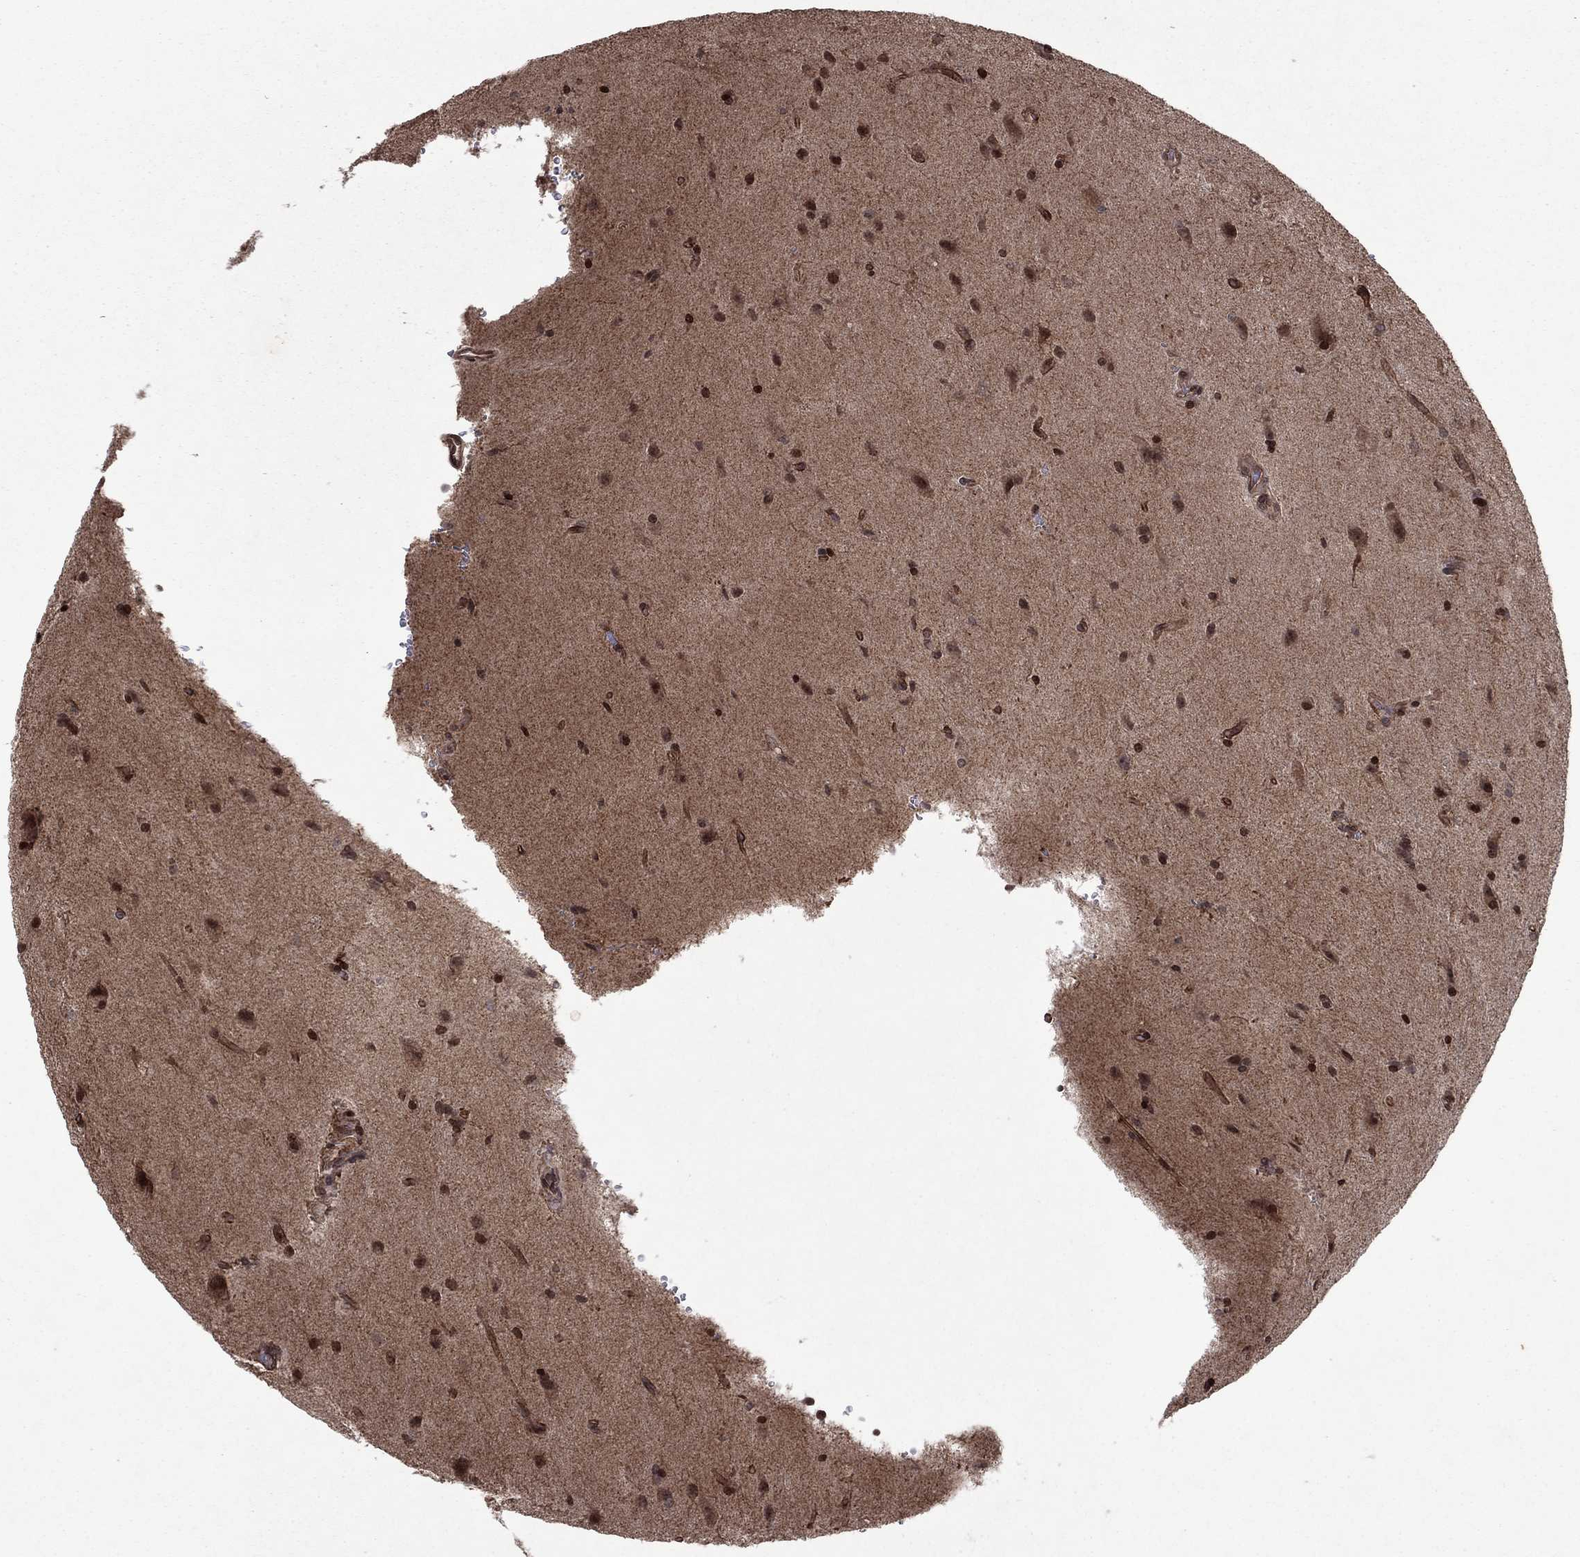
{"staining": {"intensity": "moderate", "quantity": "25%-75%", "location": "nuclear"}, "tissue": "glioma", "cell_type": "Tumor cells", "image_type": "cancer", "snomed": [{"axis": "morphology", "description": "Glioma, malignant, Low grade"}, {"axis": "topography", "description": "Brain"}], "caption": "The photomicrograph displays staining of malignant low-grade glioma, revealing moderate nuclear protein positivity (brown color) within tumor cells.", "gene": "SORBS1", "patient": {"sex": "male", "age": 58}}